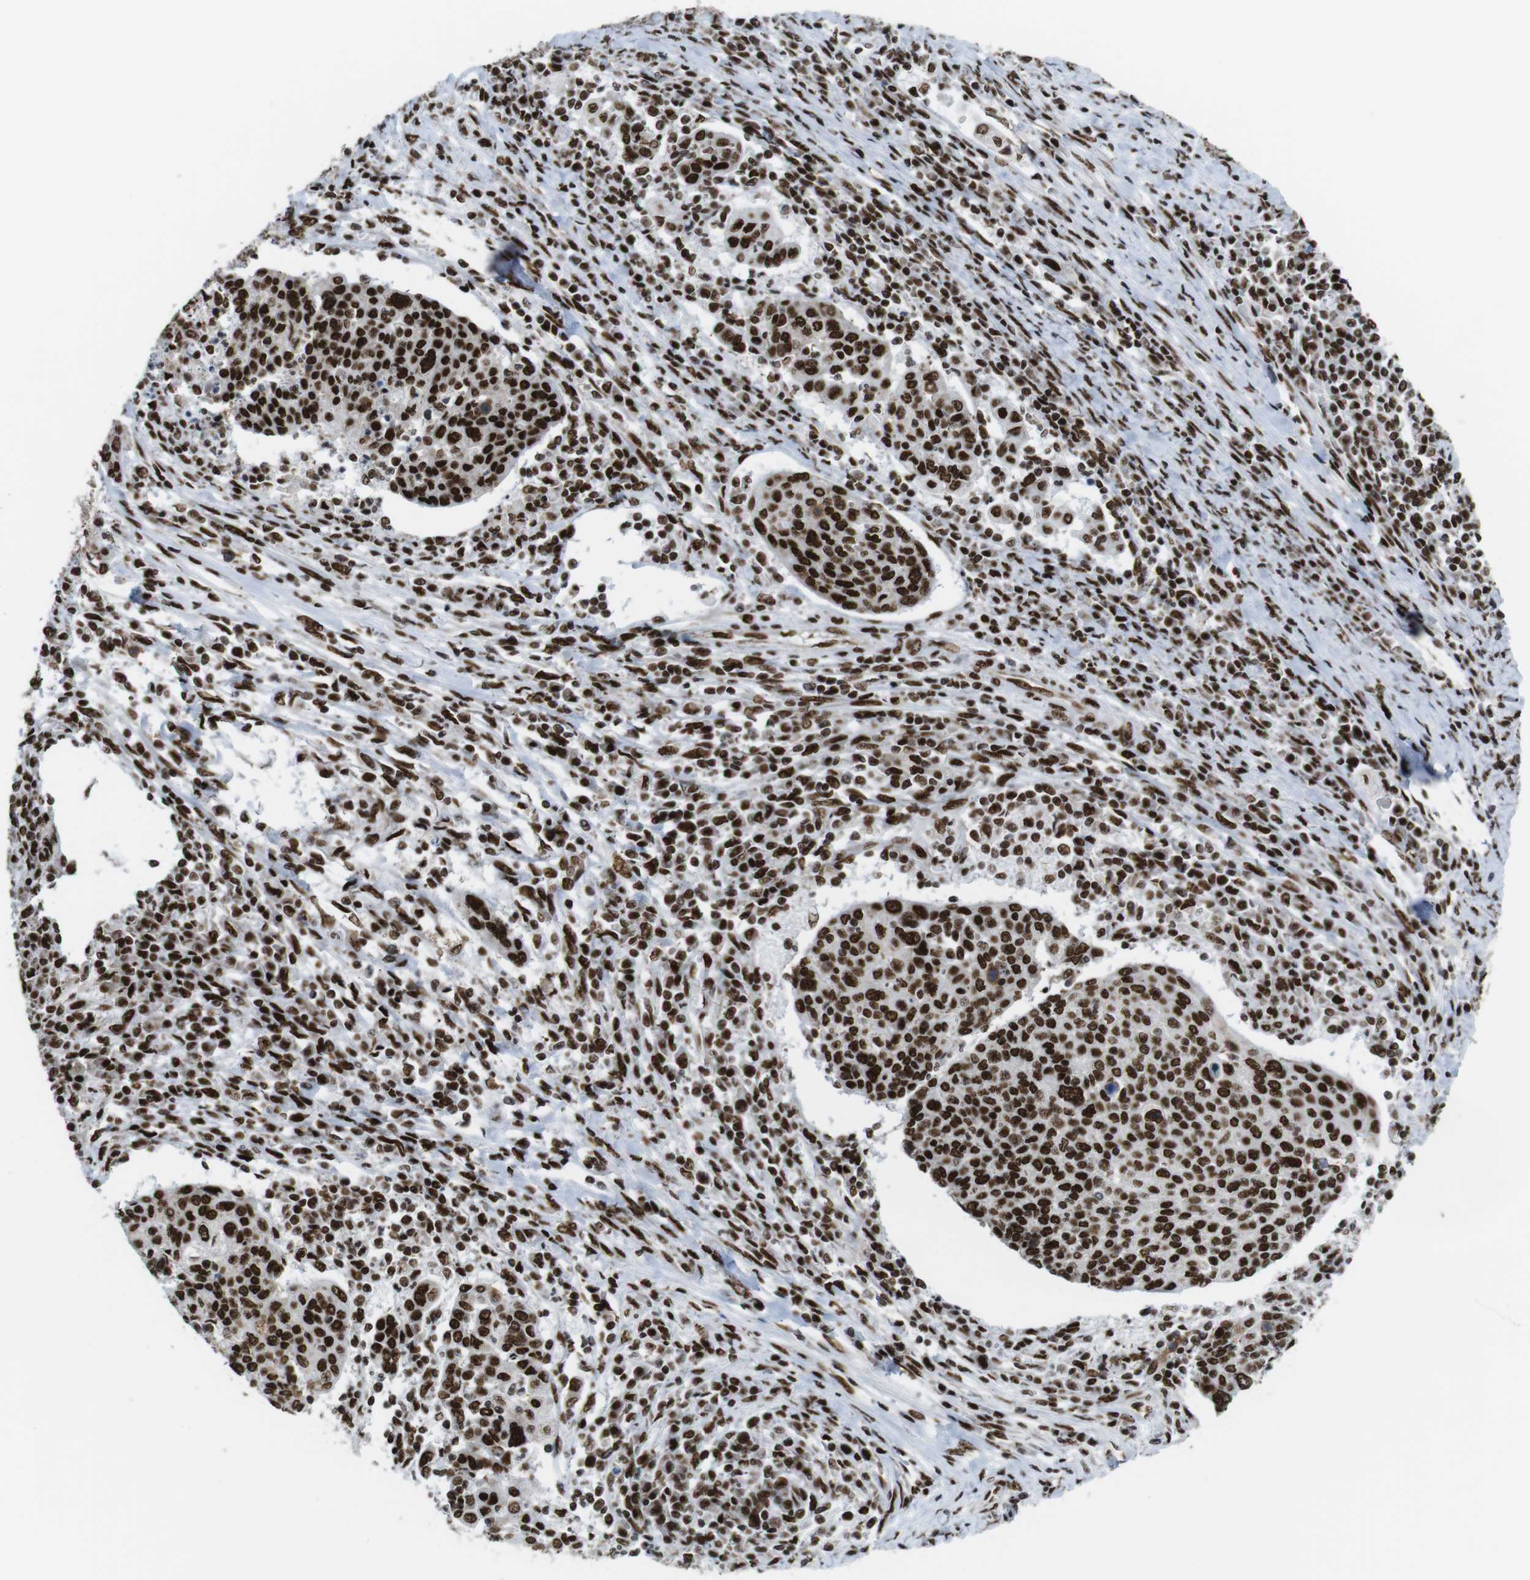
{"staining": {"intensity": "strong", "quantity": ">75%", "location": "nuclear"}, "tissue": "cervical cancer", "cell_type": "Tumor cells", "image_type": "cancer", "snomed": [{"axis": "morphology", "description": "Squamous cell carcinoma, NOS"}, {"axis": "topography", "description": "Cervix"}], "caption": "The histopathology image exhibits a brown stain indicating the presence of a protein in the nuclear of tumor cells in cervical cancer (squamous cell carcinoma). Ihc stains the protein of interest in brown and the nuclei are stained blue.", "gene": "ROMO1", "patient": {"sex": "female", "age": 40}}